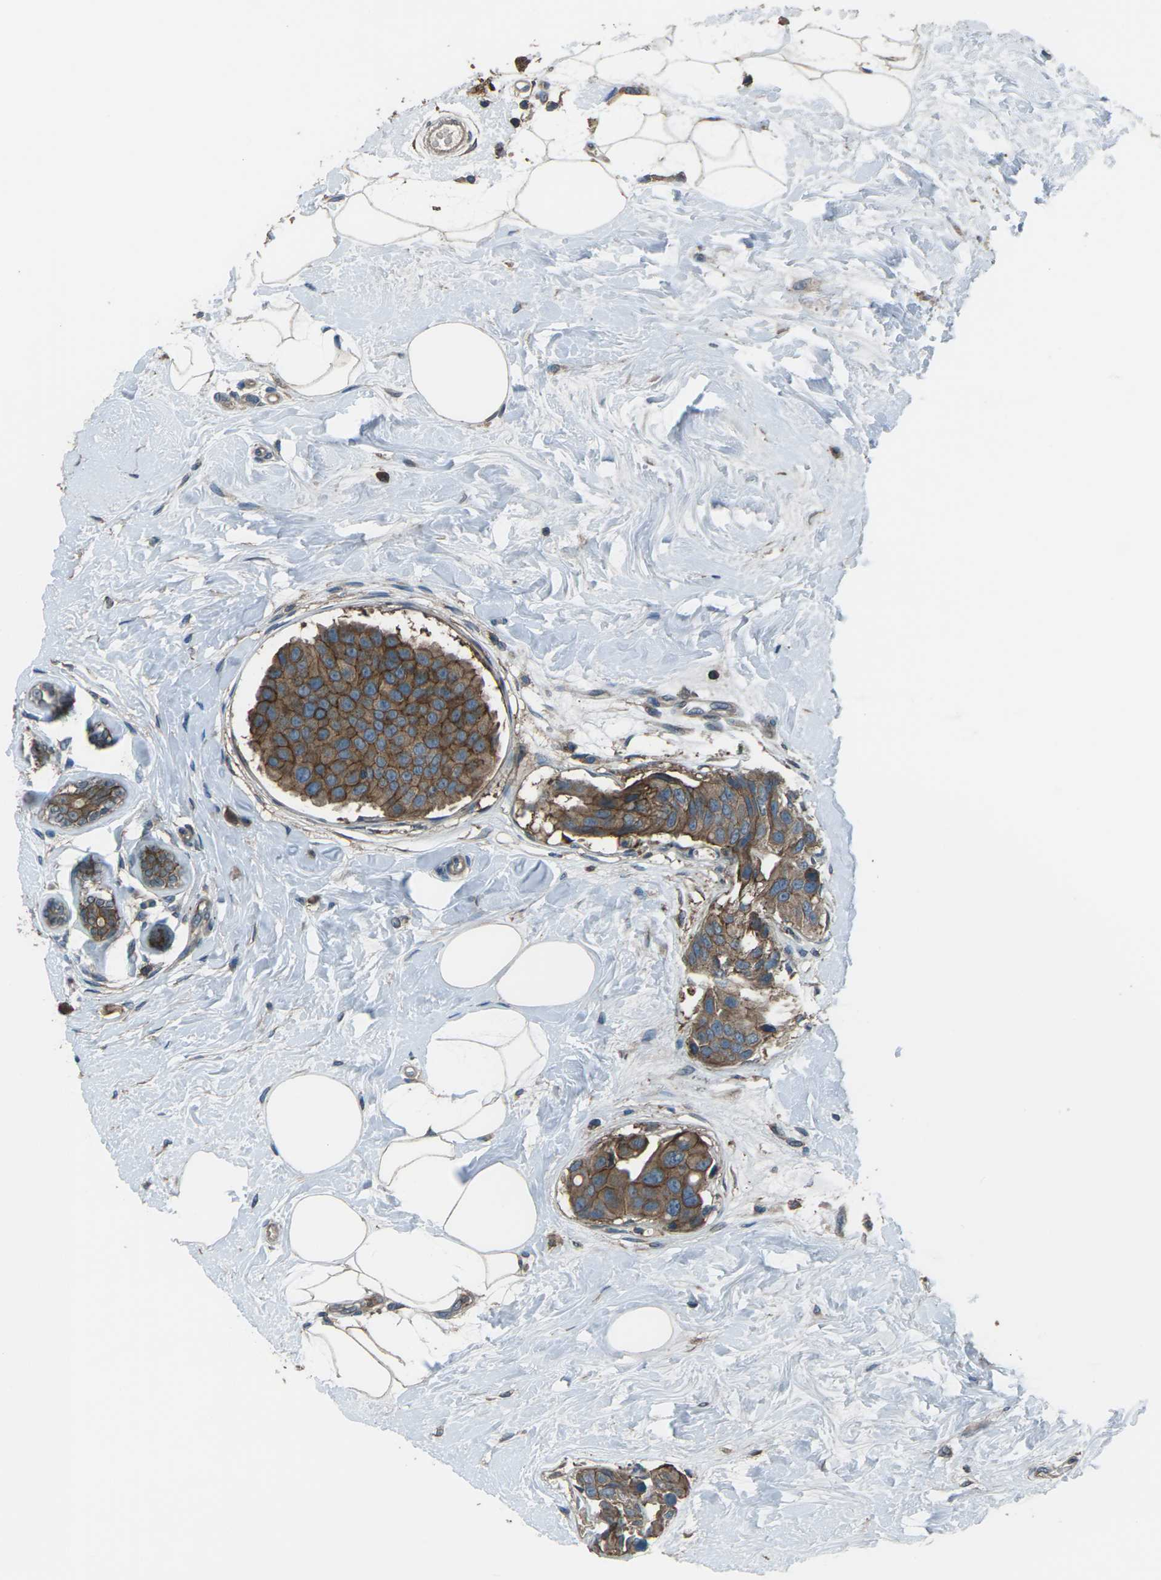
{"staining": {"intensity": "moderate", "quantity": ">75%", "location": "cytoplasmic/membranous"}, "tissue": "breast cancer", "cell_type": "Tumor cells", "image_type": "cancer", "snomed": [{"axis": "morphology", "description": "Normal tissue, NOS"}, {"axis": "morphology", "description": "Duct carcinoma"}, {"axis": "topography", "description": "Breast"}], "caption": "IHC of human invasive ductal carcinoma (breast) demonstrates medium levels of moderate cytoplasmic/membranous positivity in about >75% of tumor cells.", "gene": "CMTM4", "patient": {"sex": "female", "age": 39}}